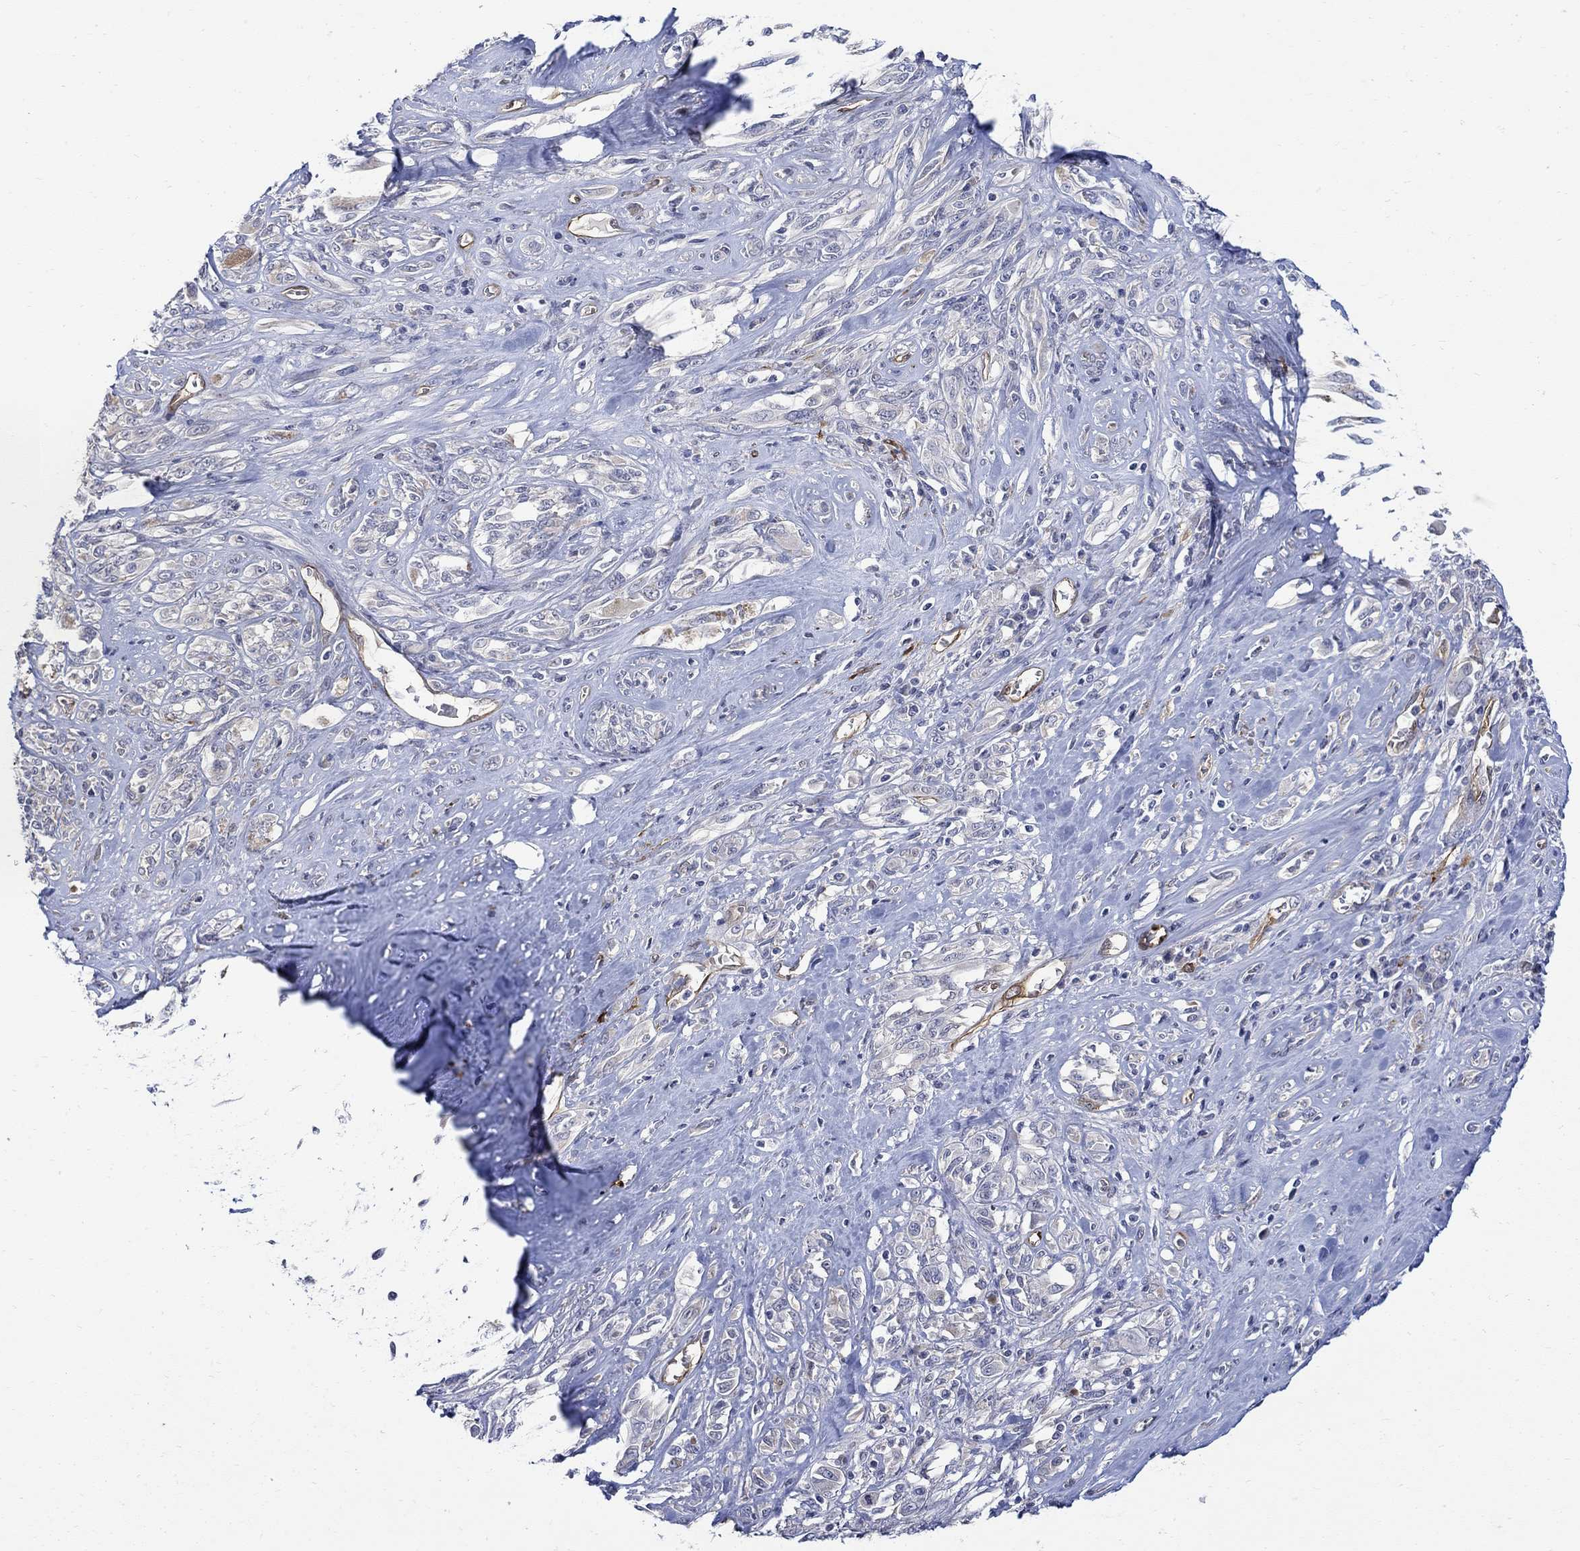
{"staining": {"intensity": "negative", "quantity": "none", "location": "none"}, "tissue": "melanoma", "cell_type": "Tumor cells", "image_type": "cancer", "snomed": [{"axis": "morphology", "description": "Malignant melanoma, NOS"}, {"axis": "topography", "description": "Skin"}], "caption": "Immunohistochemistry (IHC) histopathology image of neoplastic tissue: melanoma stained with DAB (3,3'-diaminobenzidine) shows no significant protein expression in tumor cells. (DAB IHC visualized using brightfield microscopy, high magnification).", "gene": "TGM2", "patient": {"sex": "female", "age": 91}}